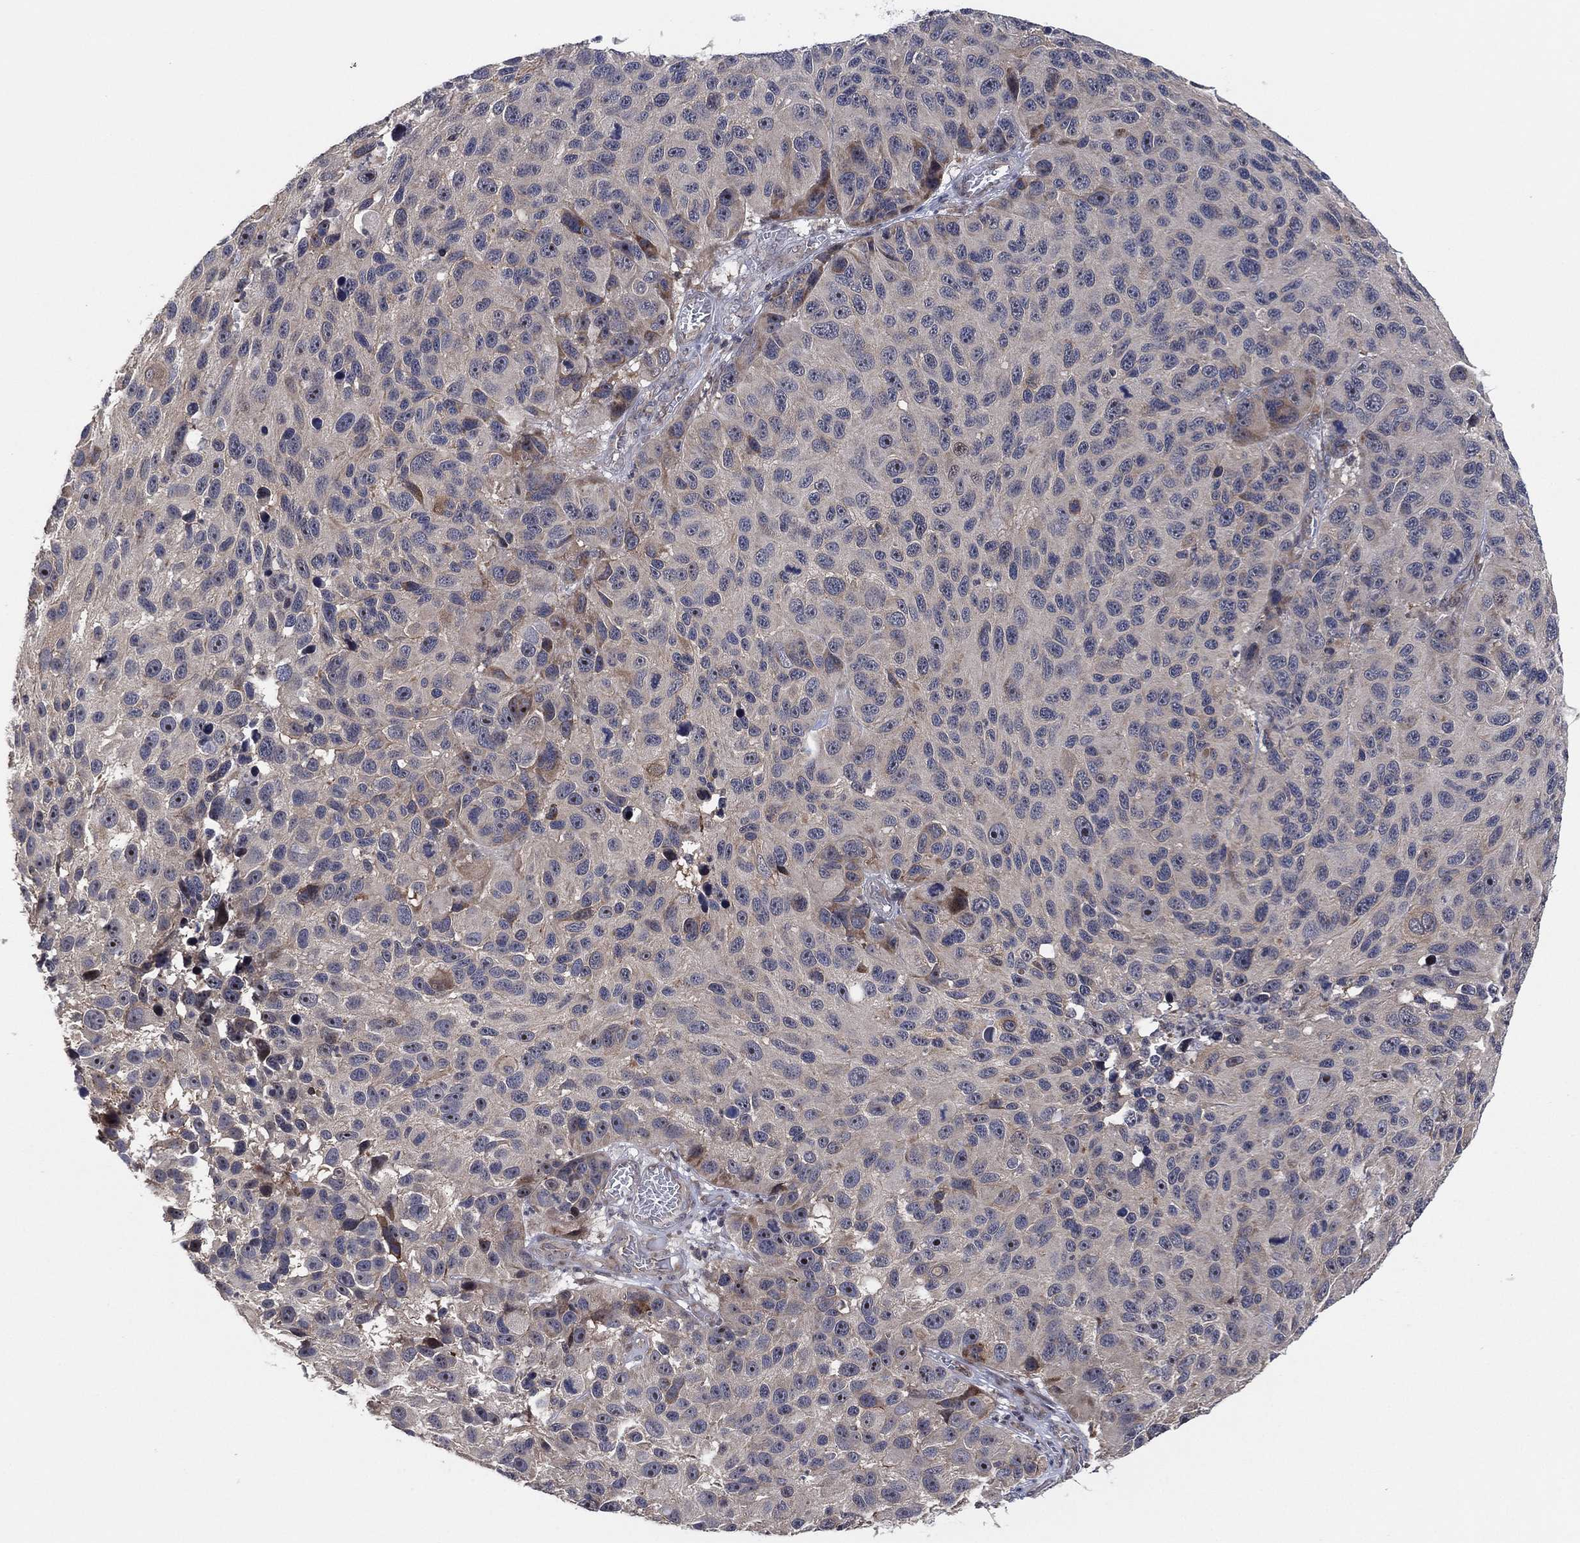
{"staining": {"intensity": "weak", "quantity": "<25%", "location": "cytoplasmic/membranous"}, "tissue": "melanoma", "cell_type": "Tumor cells", "image_type": "cancer", "snomed": [{"axis": "morphology", "description": "Malignant melanoma, NOS"}, {"axis": "topography", "description": "Skin"}], "caption": "The immunohistochemistry (IHC) histopathology image has no significant staining in tumor cells of malignant melanoma tissue.", "gene": "TMCO1", "patient": {"sex": "male", "age": 53}}